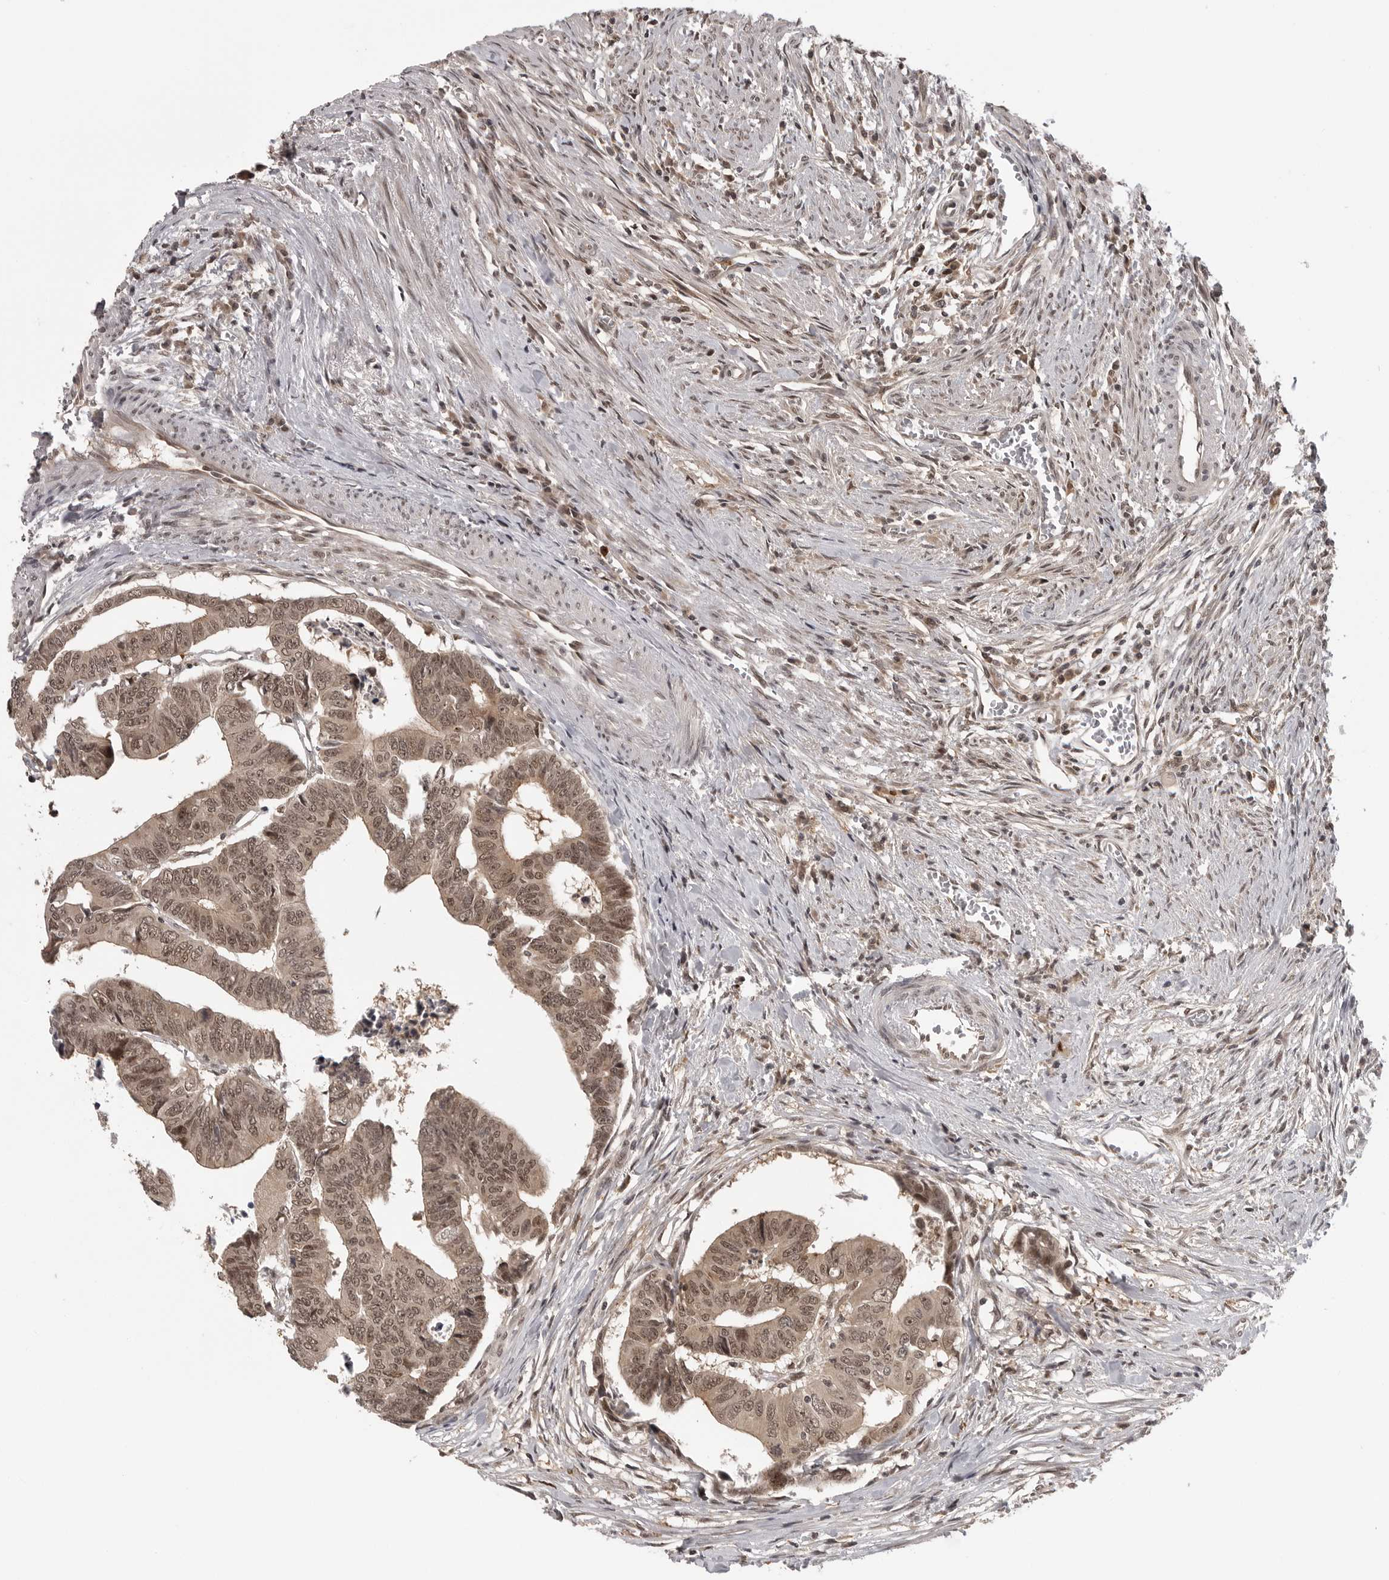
{"staining": {"intensity": "moderate", "quantity": ">75%", "location": "cytoplasmic/membranous,nuclear"}, "tissue": "colorectal cancer", "cell_type": "Tumor cells", "image_type": "cancer", "snomed": [{"axis": "morphology", "description": "Adenocarcinoma, NOS"}, {"axis": "topography", "description": "Rectum"}], "caption": "The immunohistochemical stain highlights moderate cytoplasmic/membranous and nuclear expression in tumor cells of colorectal cancer (adenocarcinoma) tissue. (Brightfield microscopy of DAB IHC at high magnification).", "gene": "PEG3", "patient": {"sex": "female", "age": 65}}